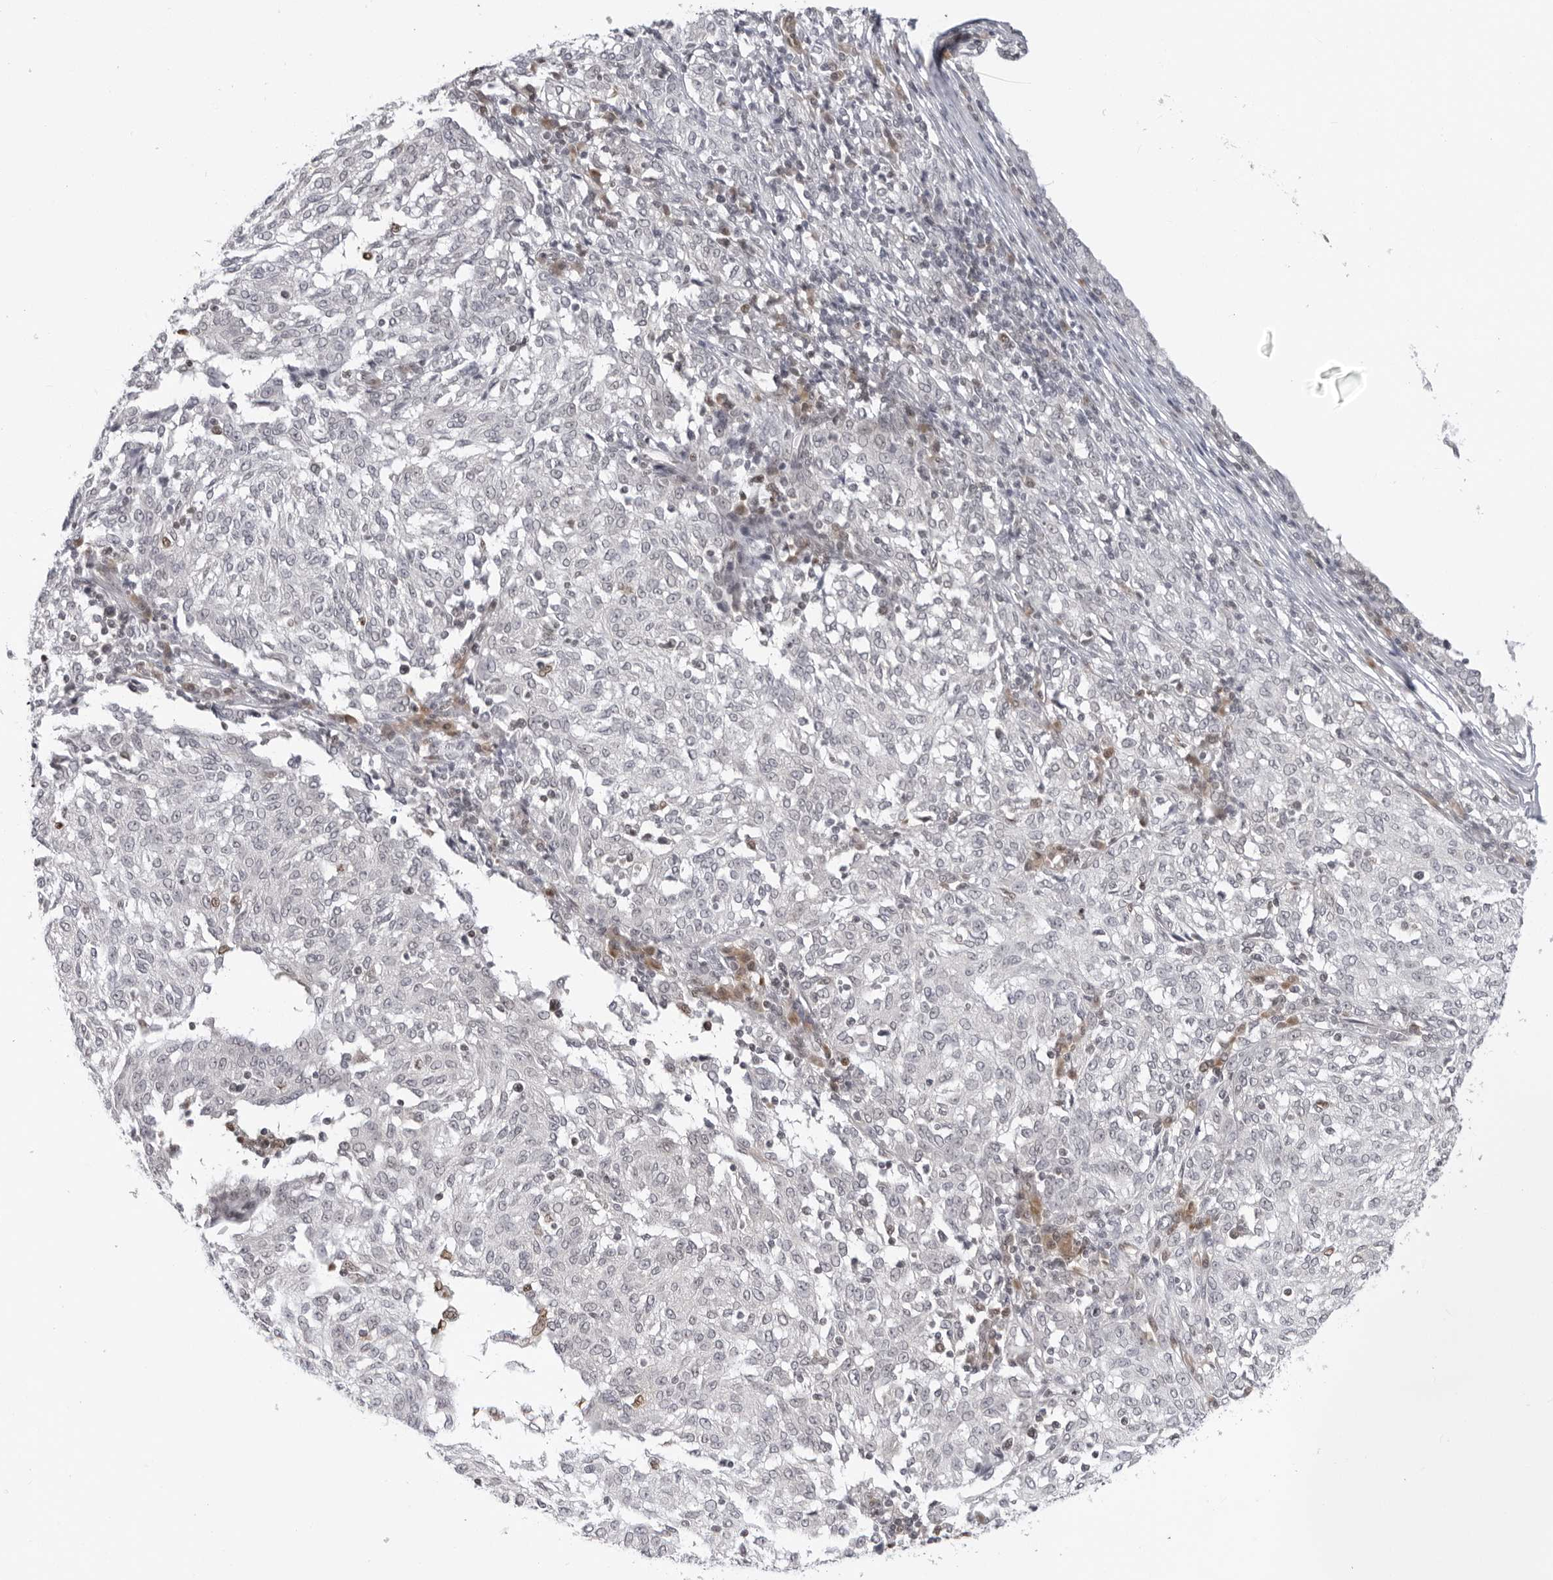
{"staining": {"intensity": "negative", "quantity": "none", "location": "none"}, "tissue": "melanoma", "cell_type": "Tumor cells", "image_type": "cancer", "snomed": [{"axis": "morphology", "description": "Malignant melanoma, NOS"}, {"axis": "topography", "description": "Skin"}], "caption": "DAB immunohistochemical staining of melanoma shows no significant expression in tumor cells. Brightfield microscopy of immunohistochemistry (IHC) stained with DAB (brown) and hematoxylin (blue), captured at high magnification.", "gene": "CASP7", "patient": {"sex": "female", "age": 72}}